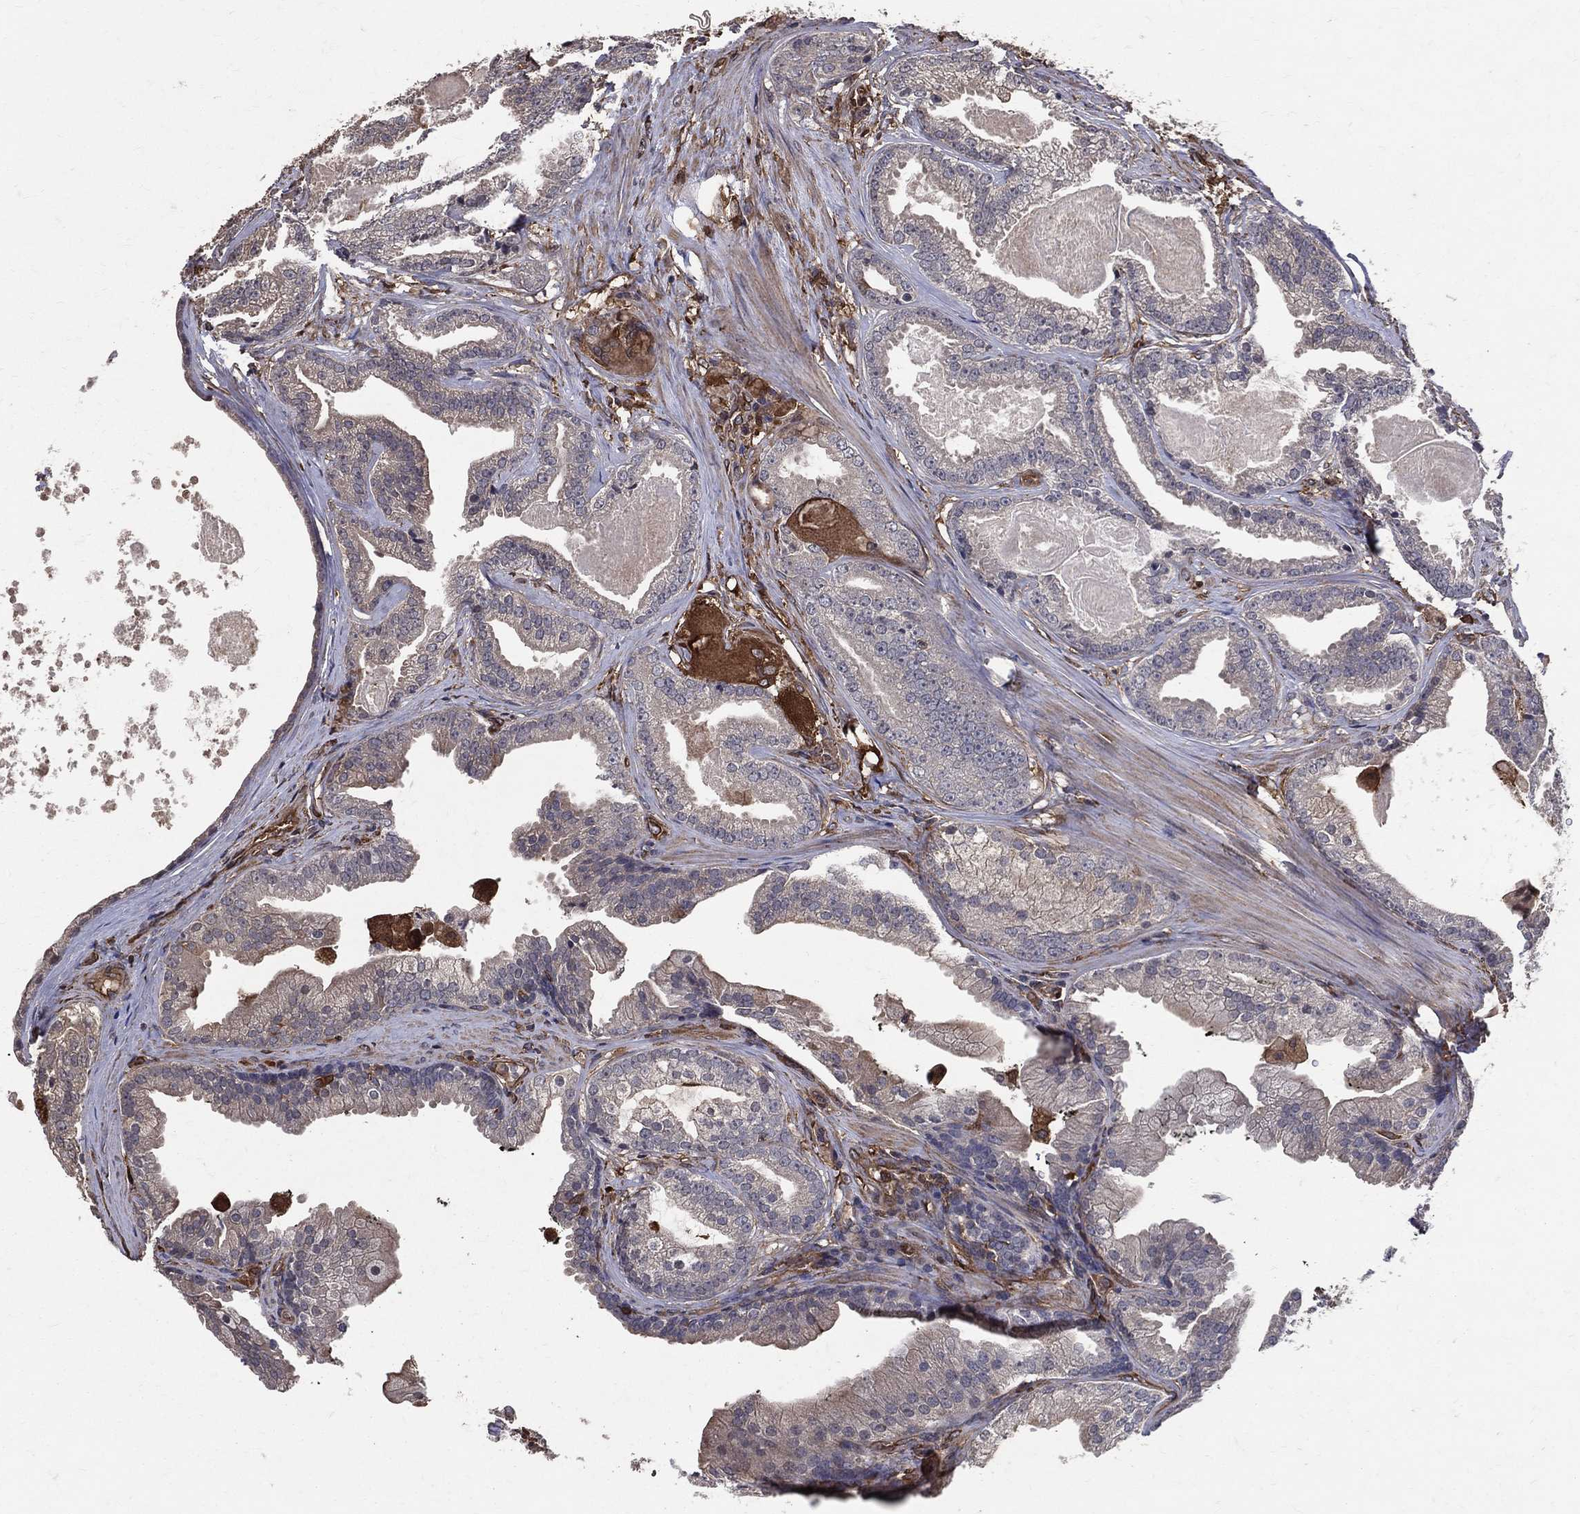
{"staining": {"intensity": "negative", "quantity": "none", "location": "none"}, "tissue": "prostate cancer", "cell_type": "Tumor cells", "image_type": "cancer", "snomed": [{"axis": "morphology", "description": "Adenocarcinoma, NOS"}, {"axis": "morphology", "description": "Adenocarcinoma, High grade"}, {"axis": "topography", "description": "Prostate"}], "caption": "Prostate cancer (adenocarcinoma) was stained to show a protein in brown. There is no significant staining in tumor cells. (DAB IHC with hematoxylin counter stain).", "gene": "DPYSL2", "patient": {"sex": "male", "age": 64}}